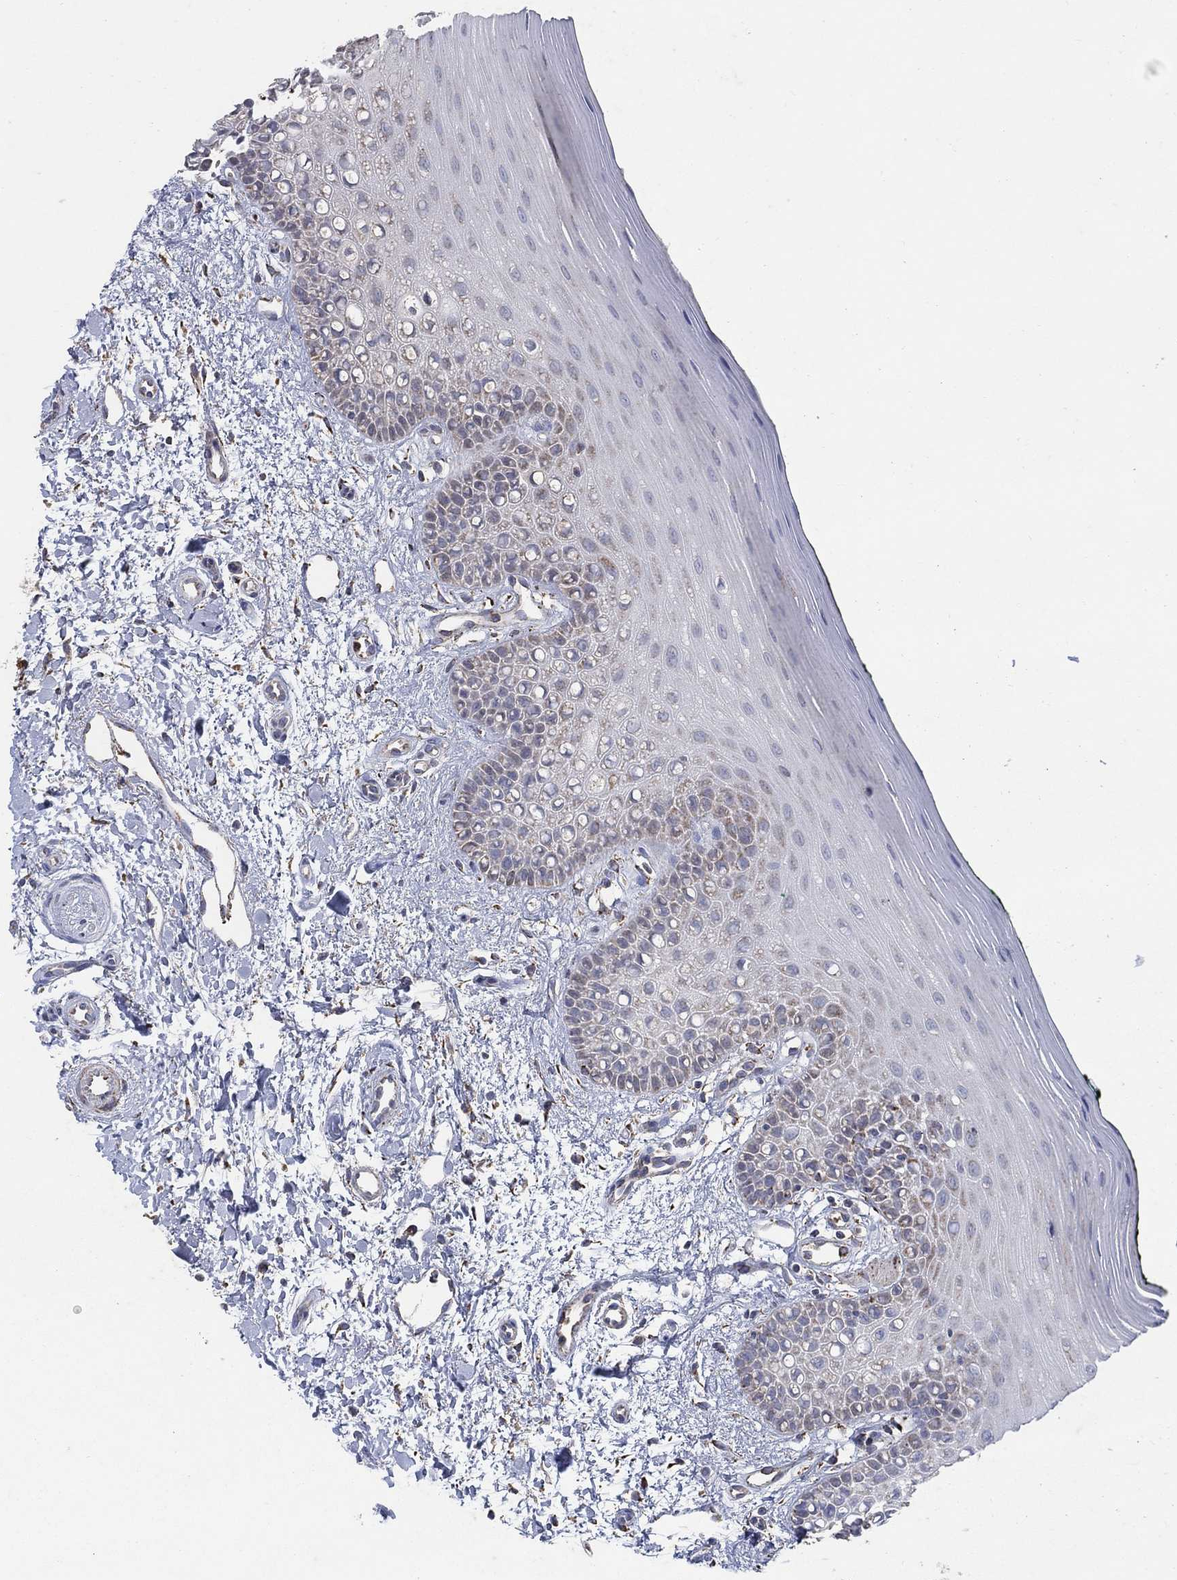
{"staining": {"intensity": "negative", "quantity": "none", "location": "none"}, "tissue": "oral mucosa", "cell_type": "Squamous epithelial cells", "image_type": "normal", "snomed": [{"axis": "morphology", "description": "Normal tissue, NOS"}, {"axis": "topography", "description": "Oral tissue"}], "caption": "The micrograph shows no staining of squamous epithelial cells in benign oral mucosa. (DAB immunohistochemistry (IHC) with hematoxylin counter stain).", "gene": "PNPLA2", "patient": {"sex": "female", "age": 78}}